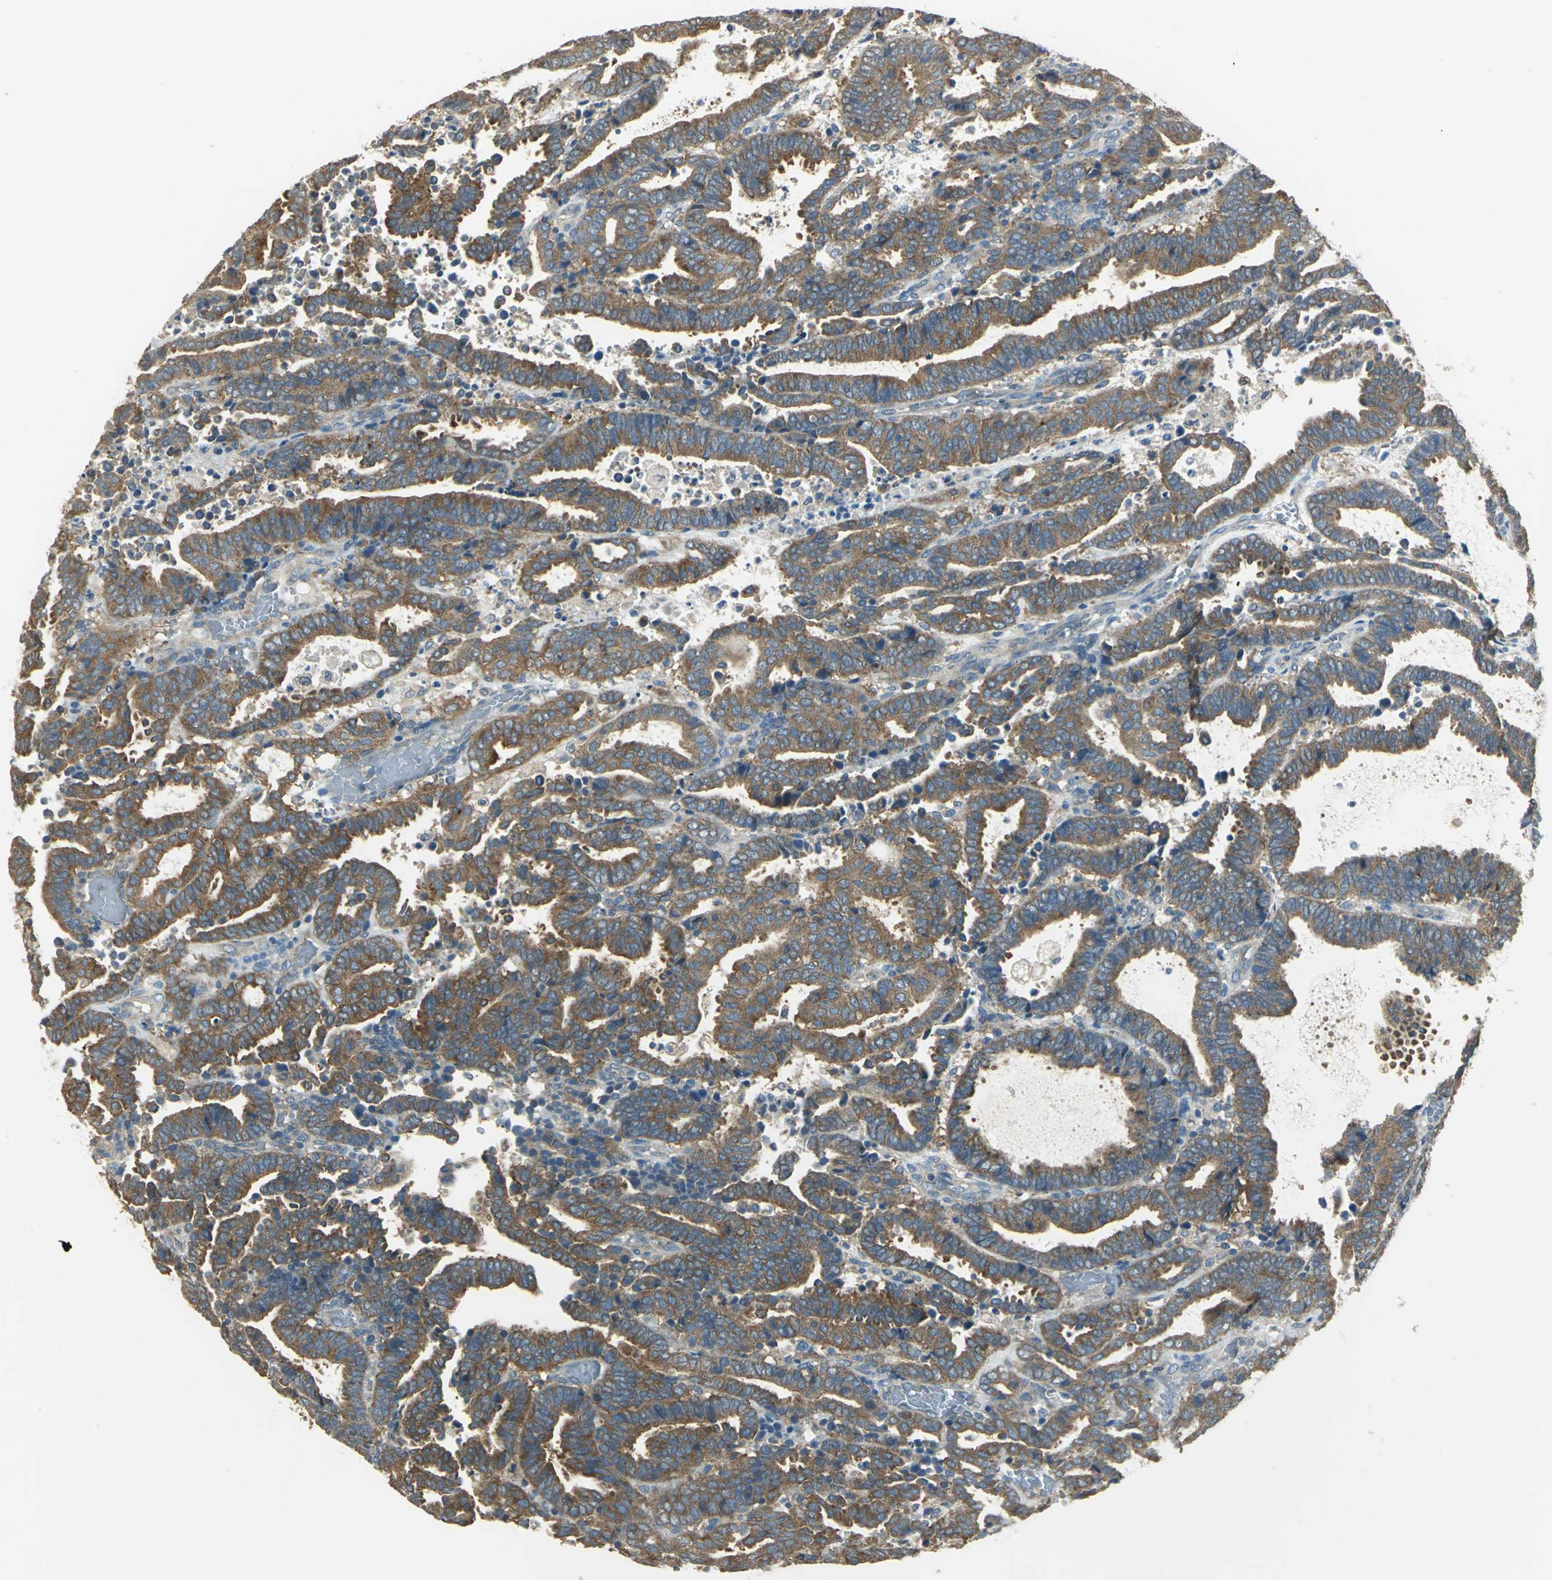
{"staining": {"intensity": "strong", "quantity": ">75%", "location": "cytoplasmic/membranous"}, "tissue": "endometrial cancer", "cell_type": "Tumor cells", "image_type": "cancer", "snomed": [{"axis": "morphology", "description": "Adenocarcinoma, NOS"}, {"axis": "topography", "description": "Uterus"}], "caption": "Immunohistochemical staining of endometrial adenocarcinoma reveals high levels of strong cytoplasmic/membranous staining in approximately >75% of tumor cells.", "gene": "SHC2", "patient": {"sex": "female", "age": 83}}